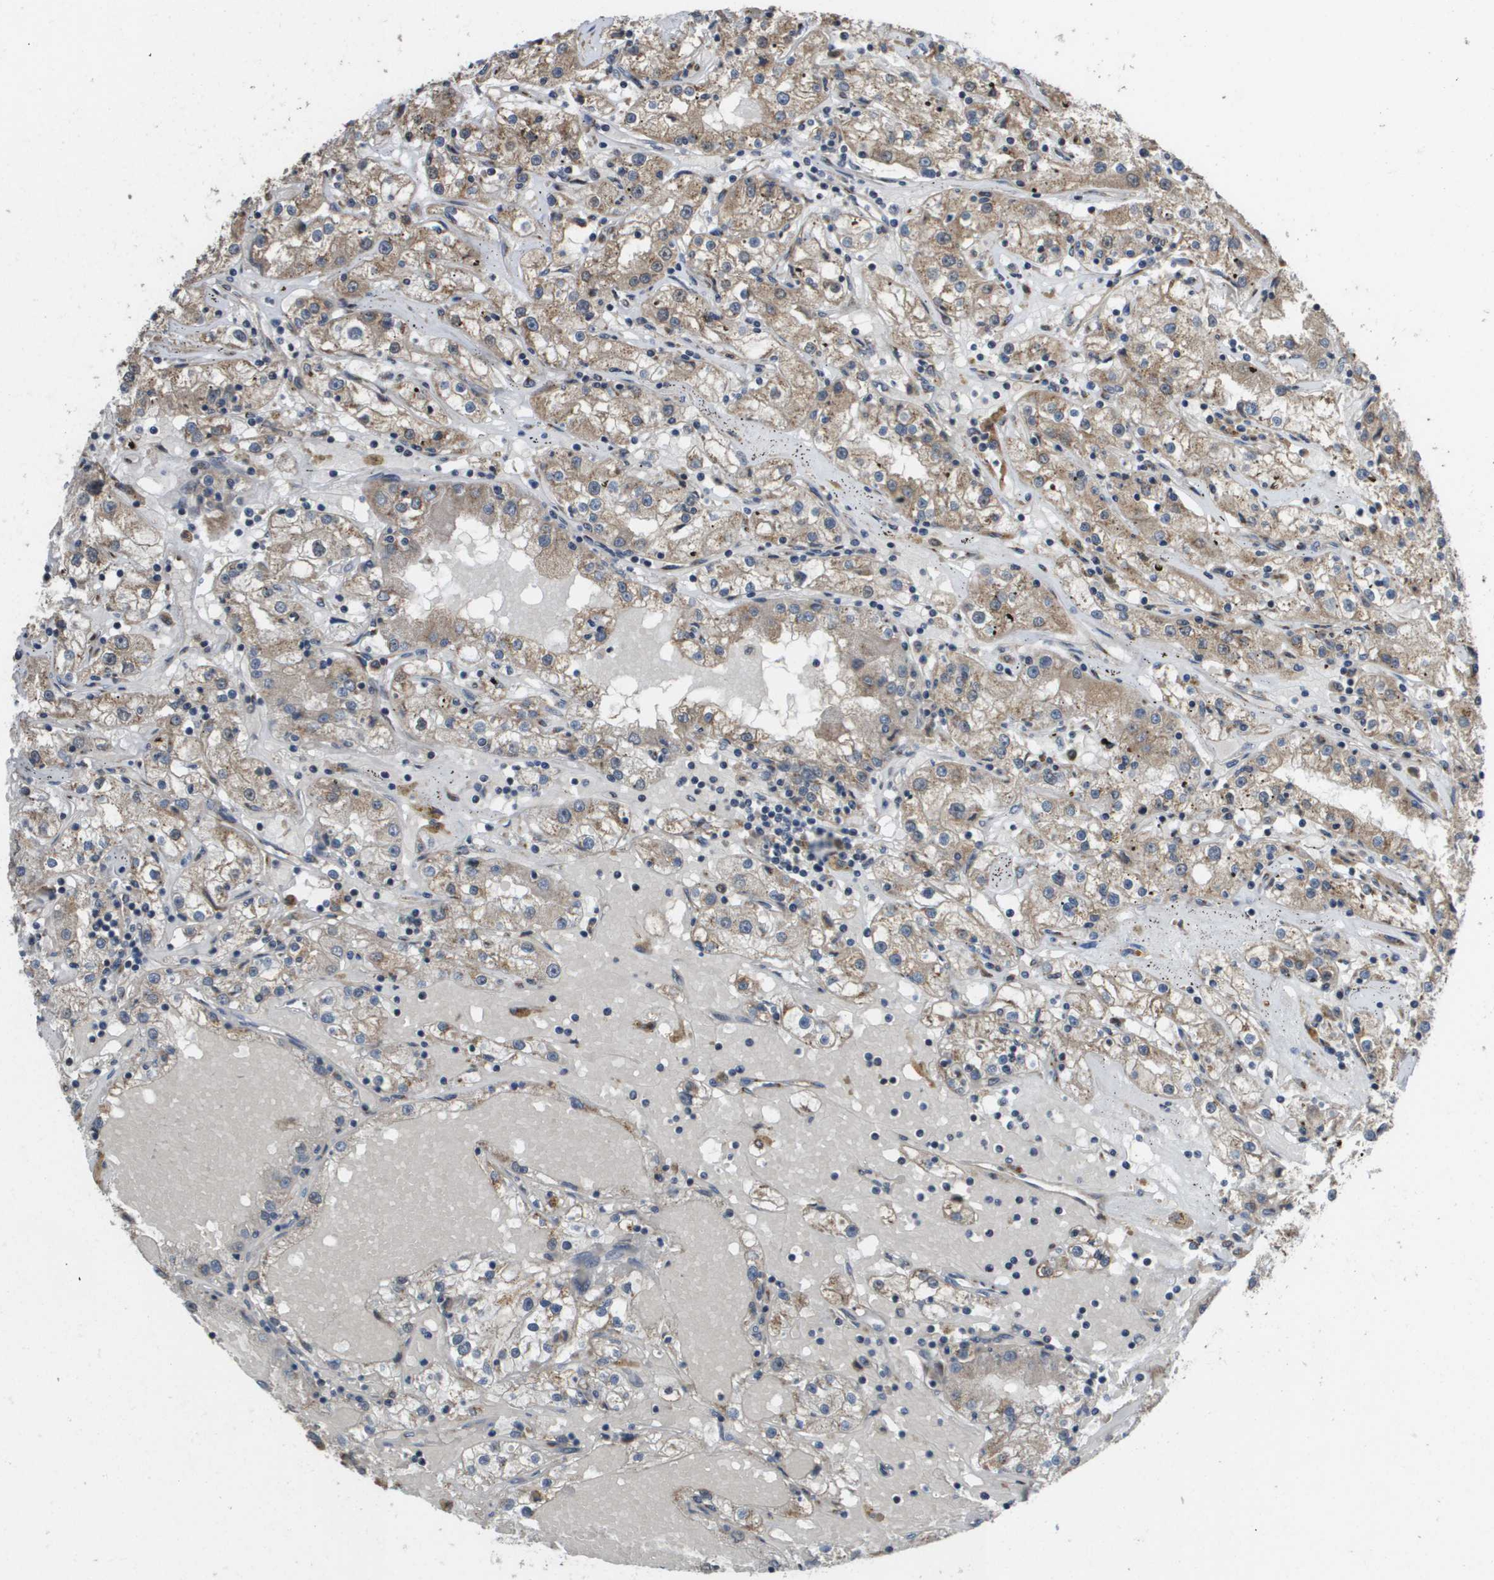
{"staining": {"intensity": "weak", "quantity": ">75%", "location": "cytoplasmic/membranous"}, "tissue": "renal cancer", "cell_type": "Tumor cells", "image_type": "cancer", "snomed": [{"axis": "morphology", "description": "Adenocarcinoma, NOS"}, {"axis": "topography", "description": "Kidney"}], "caption": "Protein expression analysis of renal adenocarcinoma shows weak cytoplasmic/membranous staining in approximately >75% of tumor cells. (DAB (3,3'-diaminobenzidine) IHC with brightfield microscopy, high magnification).", "gene": "PCK1", "patient": {"sex": "male", "age": 56}}